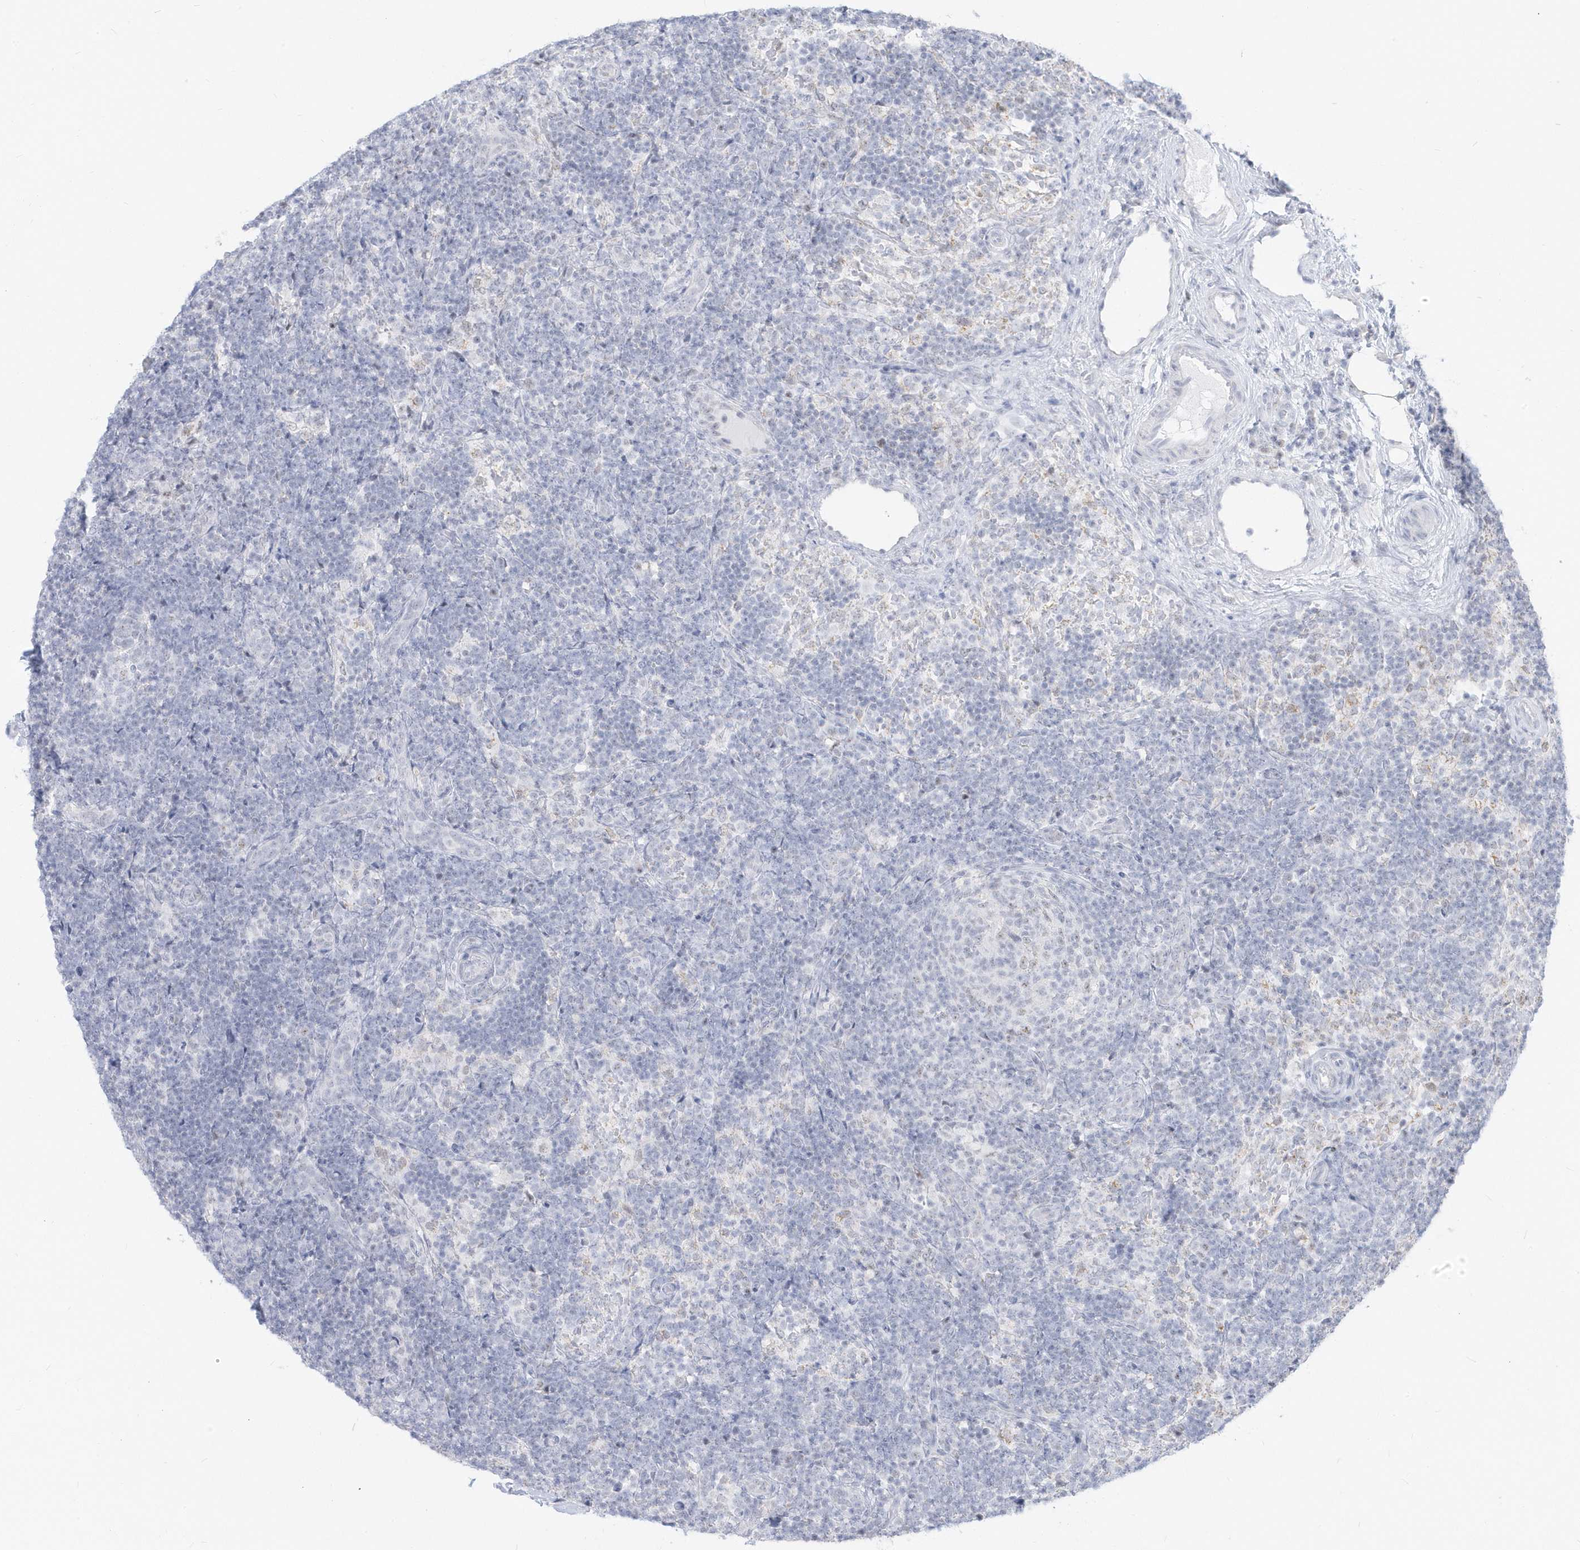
{"staining": {"intensity": "negative", "quantity": "none", "location": "none"}, "tissue": "lymph node", "cell_type": "Germinal center cells", "image_type": "normal", "snomed": [{"axis": "morphology", "description": "Normal tissue, NOS"}, {"axis": "topography", "description": "Lymph node"}], "caption": "Immunohistochemistry (IHC) micrograph of normal lymph node: lymph node stained with DAB (3,3'-diaminobenzidine) shows no significant protein staining in germinal center cells. (Immunohistochemistry (IHC), brightfield microscopy, high magnification).", "gene": "PLEKHN1", "patient": {"sex": "female", "age": 22}}